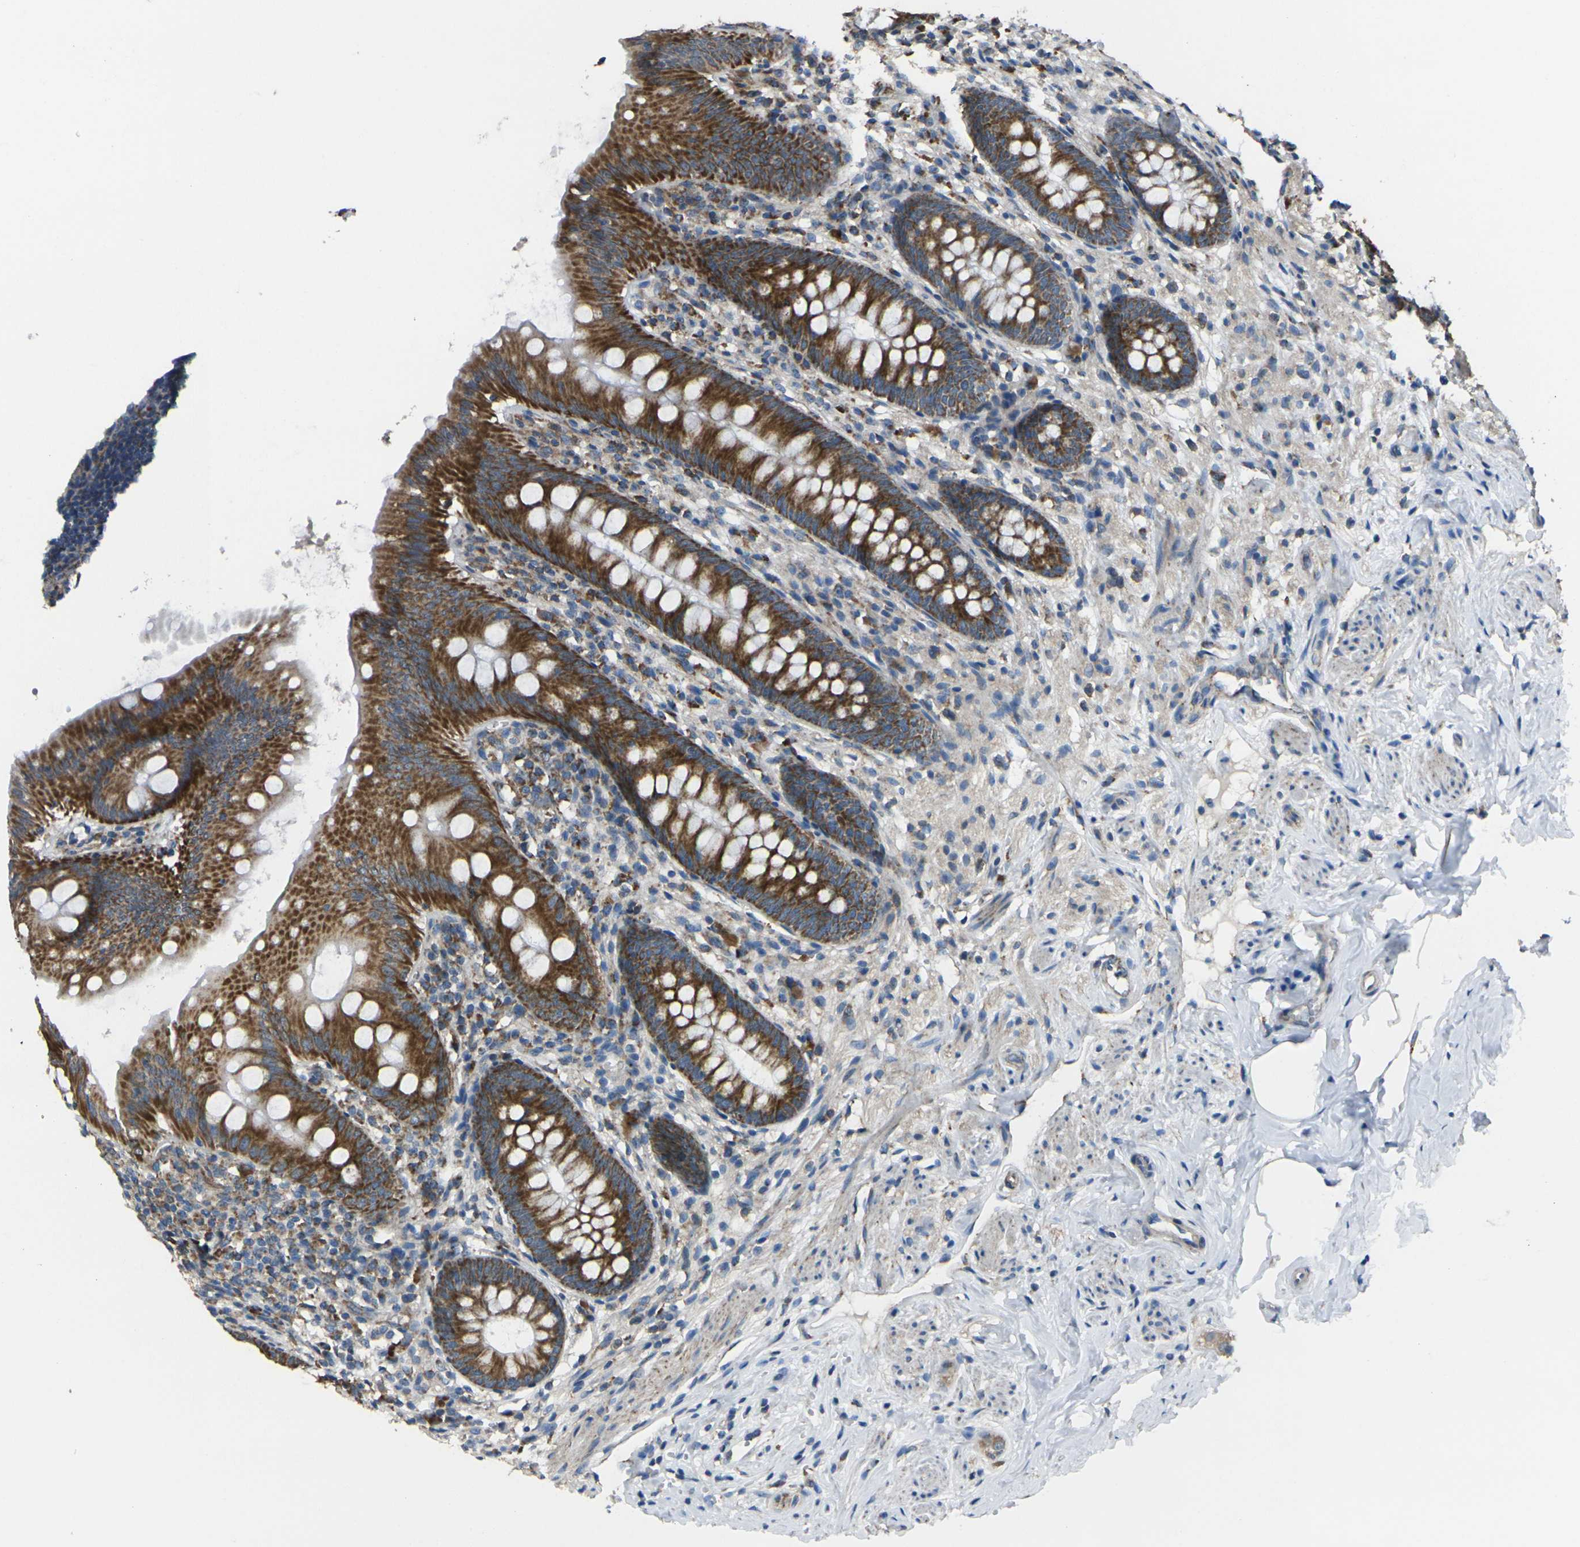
{"staining": {"intensity": "strong", "quantity": ">75%", "location": "cytoplasmic/membranous"}, "tissue": "appendix", "cell_type": "Glandular cells", "image_type": "normal", "snomed": [{"axis": "morphology", "description": "Normal tissue, NOS"}, {"axis": "topography", "description": "Appendix"}], "caption": "Normal appendix was stained to show a protein in brown. There is high levels of strong cytoplasmic/membranous positivity in about >75% of glandular cells.", "gene": "TMEM120B", "patient": {"sex": "male", "age": 56}}